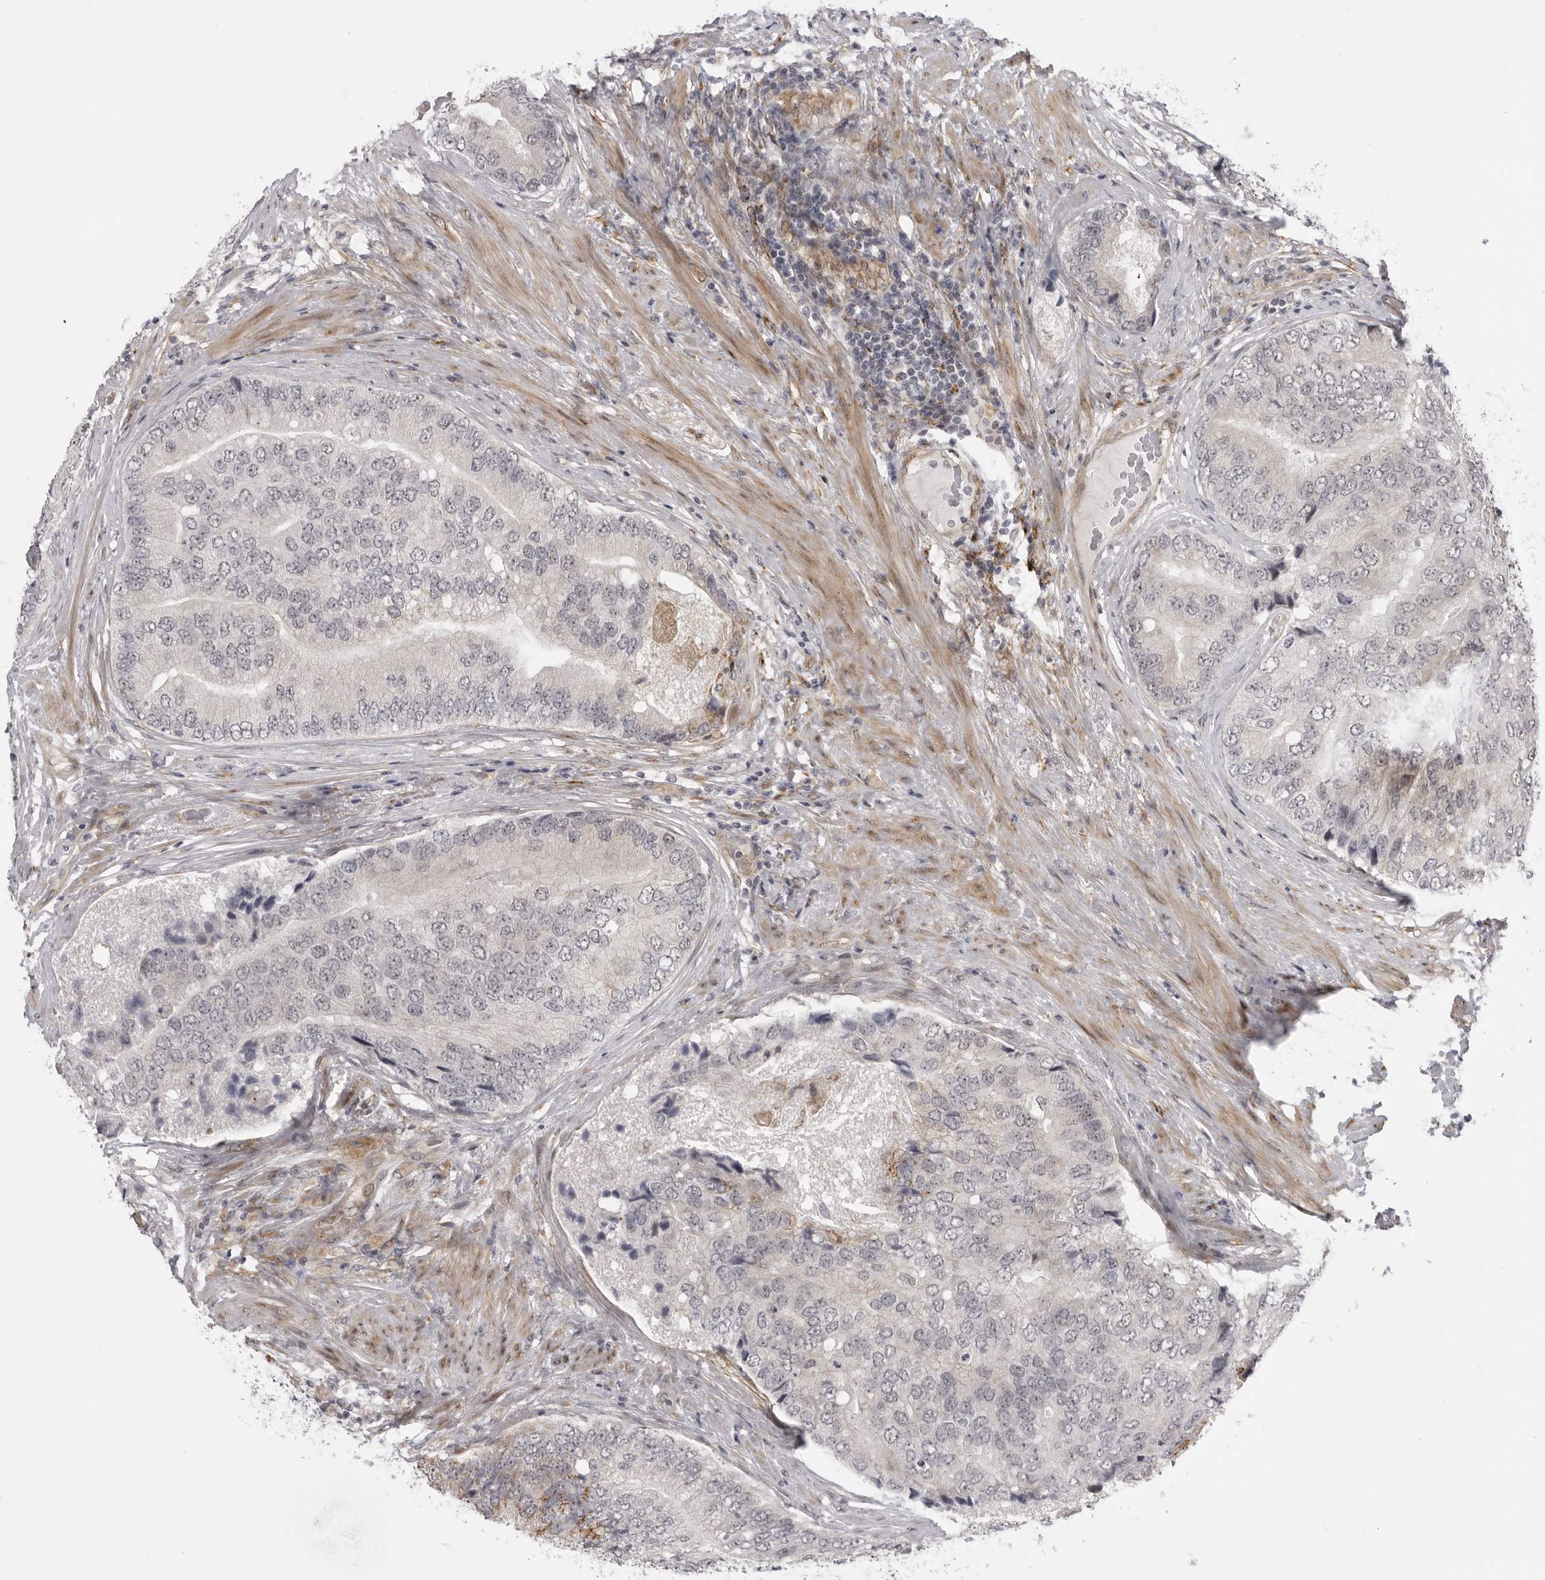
{"staining": {"intensity": "negative", "quantity": "none", "location": "none"}, "tissue": "prostate cancer", "cell_type": "Tumor cells", "image_type": "cancer", "snomed": [{"axis": "morphology", "description": "Adenocarcinoma, High grade"}, {"axis": "topography", "description": "Prostate"}], "caption": "This histopathology image is of prostate high-grade adenocarcinoma stained with immunohistochemistry (IHC) to label a protein in brown with the nuclei are counter-stained blue. There is no expression in tumor cells.", "gene": "DNAH14", "patient": {"sex": "male", "age": 70}}